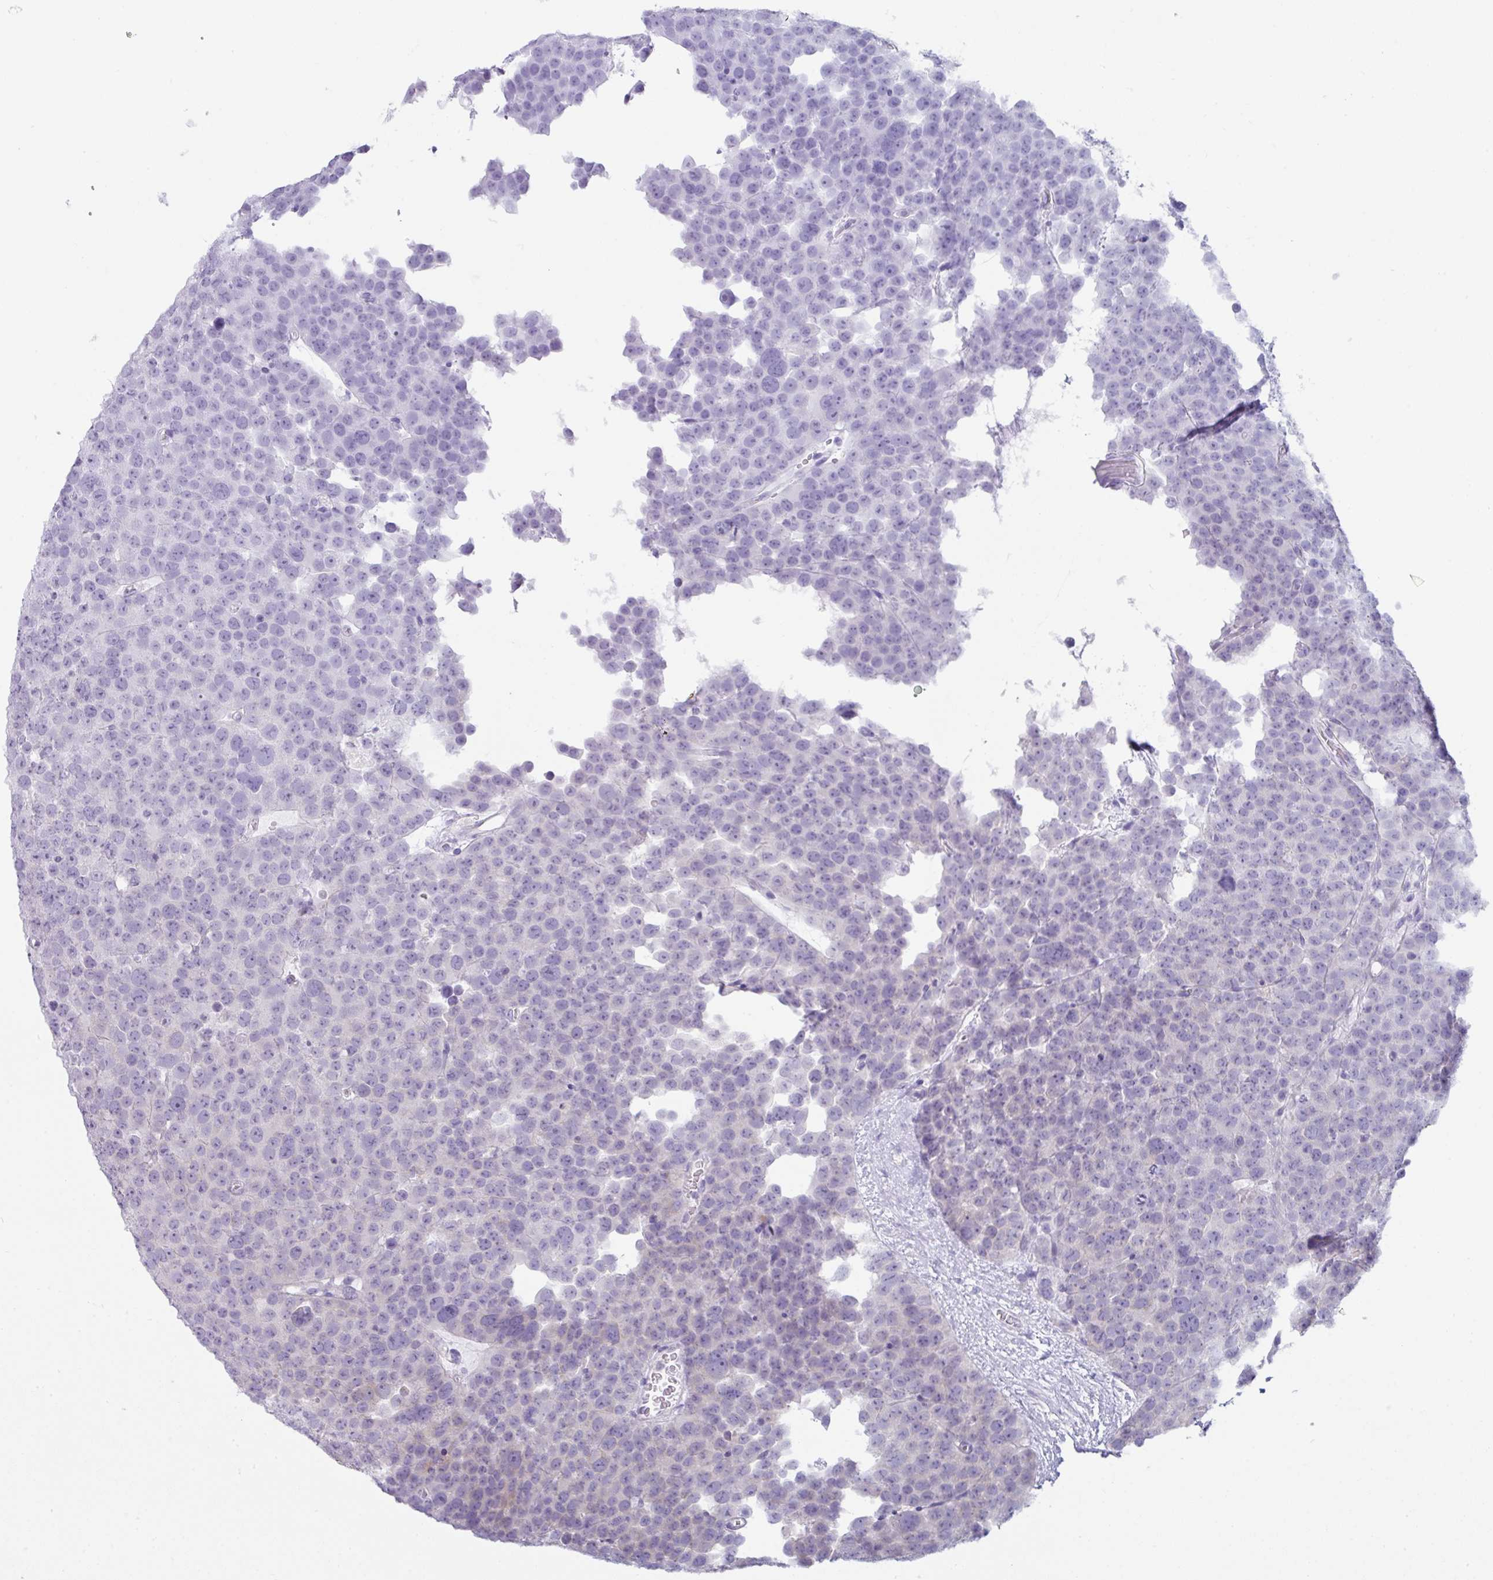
{"staining": {"intensity": "negative", "quantity": "none", "location": "none"}, "tissue": "testis cancer", "cell_type": "Tumor cells", "image_type": "cancer", "snomed": [{"axis": "morphology", "description": "Seminoma, NOS"}, {"axis": "topography", "description": "Testis"}], "caption": "Immunohistochemistry of seminoma (testis) displays no expression in tumor cells.", "gene": "STAT5A", "patient": {"sex": "male", "age": 71}}